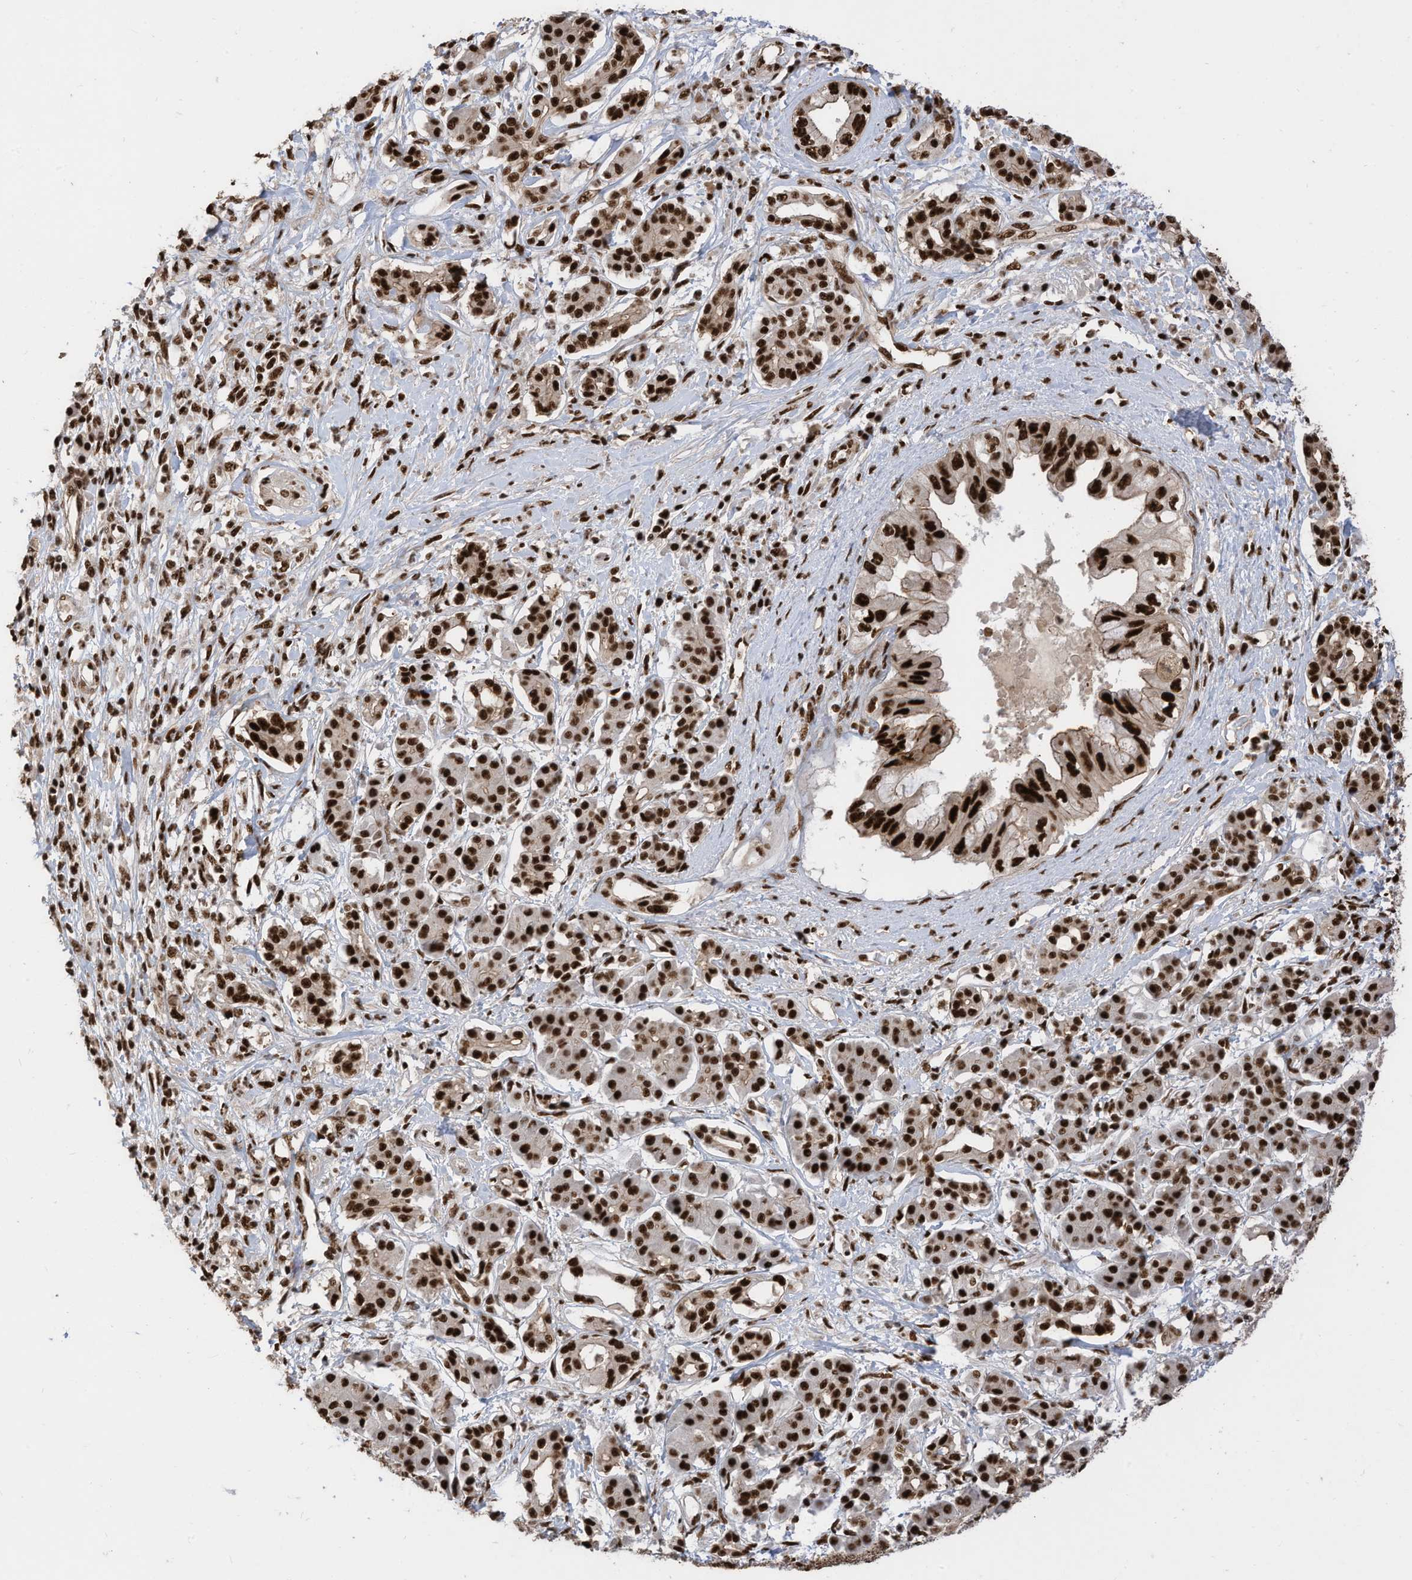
{"staining": {"intensity": "strong", "quantity": ">75%", "location": "nuclear"}, "tissue": "pancreatic cancer", "cell_type": "Tumor cells", "image_type": "cancer", "snomed": [{"axis": "morphology", "description": "Adenocarcinoma, NOS"}, {"axis": "topography", "description": "Pancreas"}], "caption": "A photomicrograph of human pancreatic cancer stained for a protein demonstrates strong nuclear brown staining in tumor cells.", "gene": "SF3A3", "patient": {"sex": "female", "age": 56}}